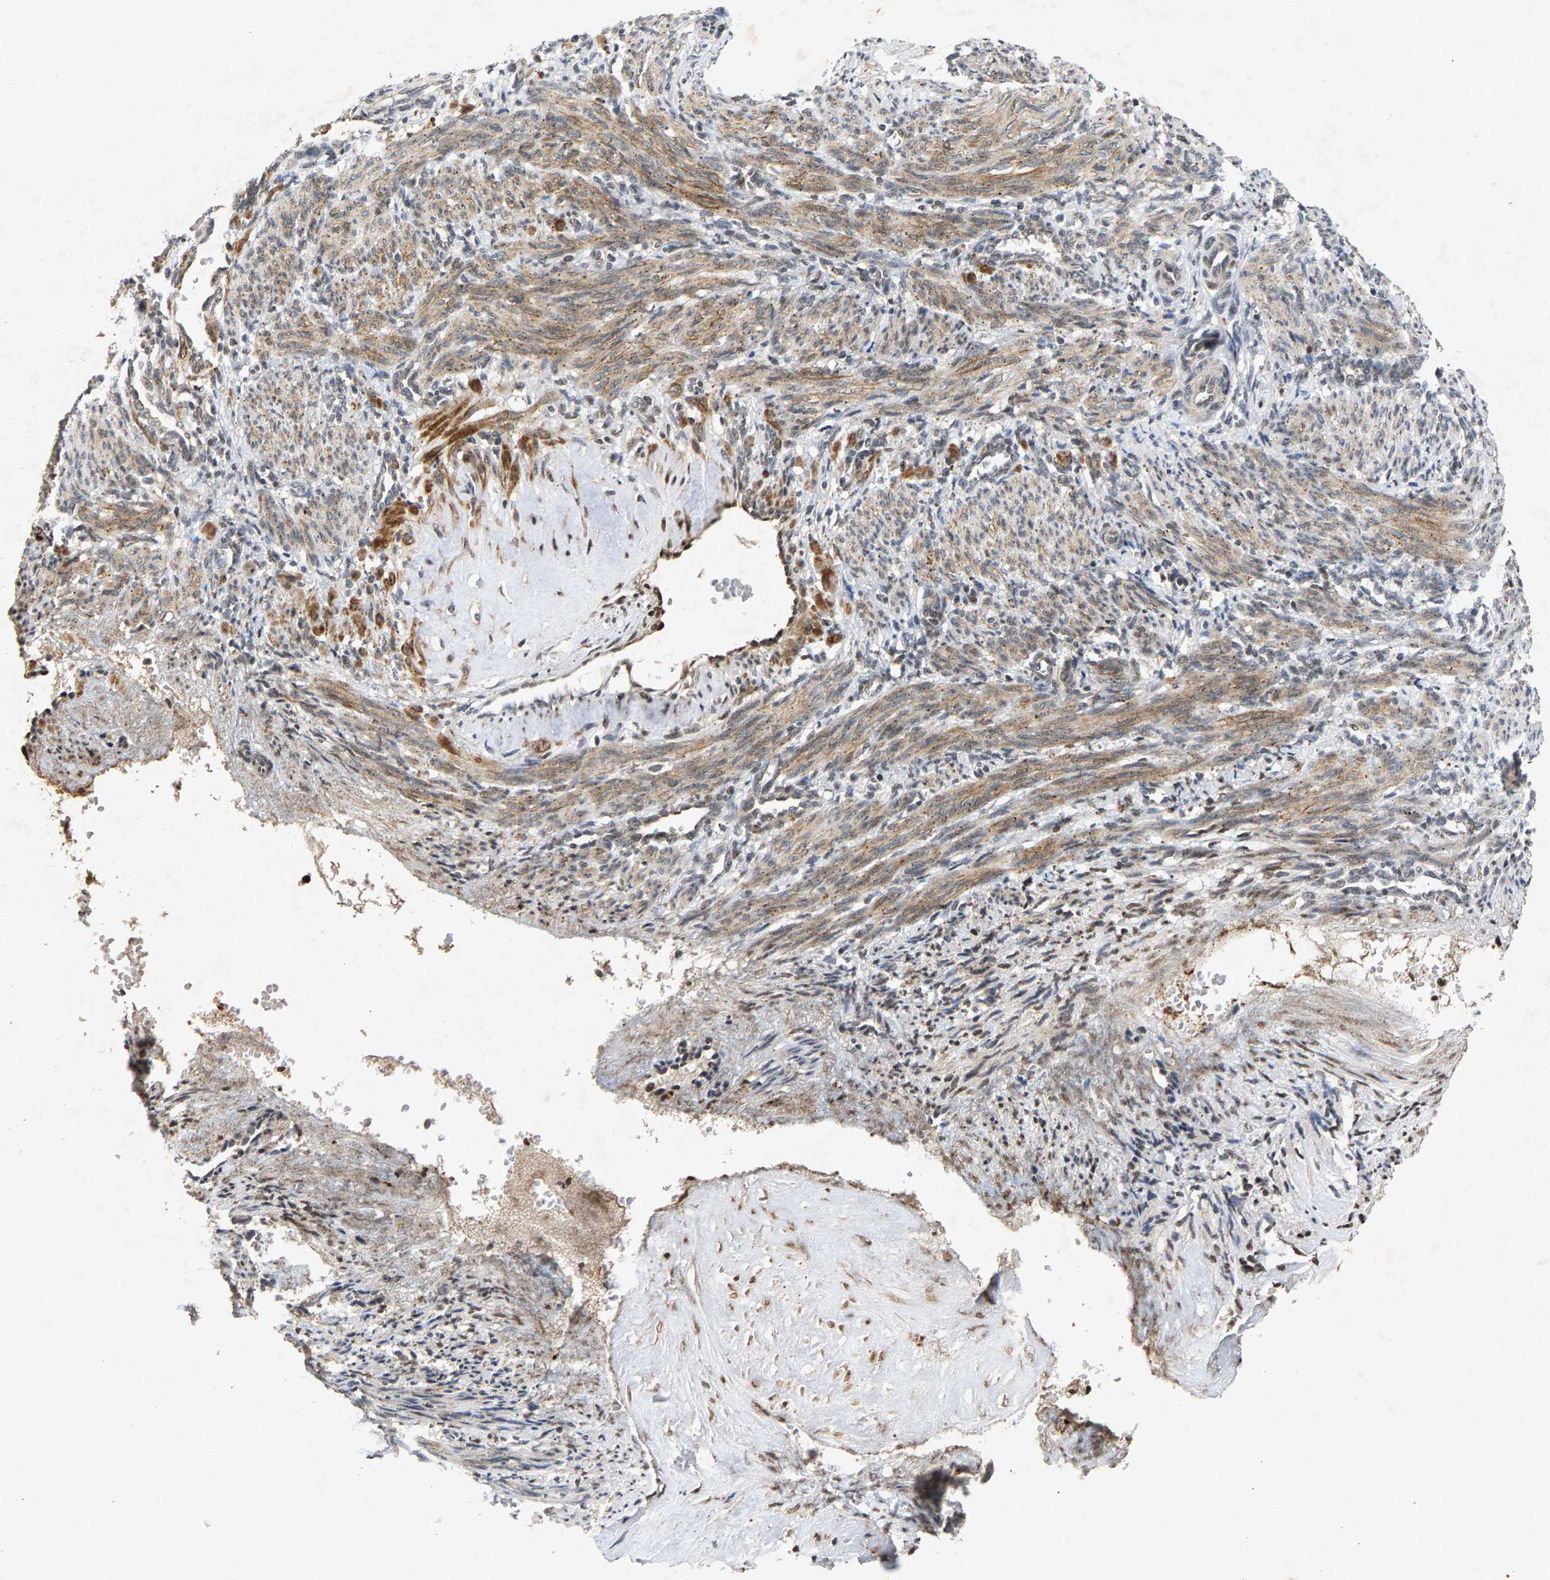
{"staining": {"intensity": "moderate", "quantity": ">75%", "location": "cytoplasmic/membranous"}, "tissue": "smooth muscle", "cell_type": "Smooth muscle cells", "image_type": "normal", "snomed": [{"axis": "morphology", "description": "Normal tissue, NOS"}, {"axis": "topography", "description": "Endometrium"}], "caption": "Brown immunohistochemical staining in benign smooth muscle displays moderate cytoplasmic/membranous expression in approximately >75% of smooth muscle cells. The protein of interest is stained brown, and the nuclei are stained in blue (DAB (3,3'-diaminobenzidine) IHC with brightfield microscopy, high magnification).", "gene": "ZPR1", "patient": {"sex": "female", "age": 33}}